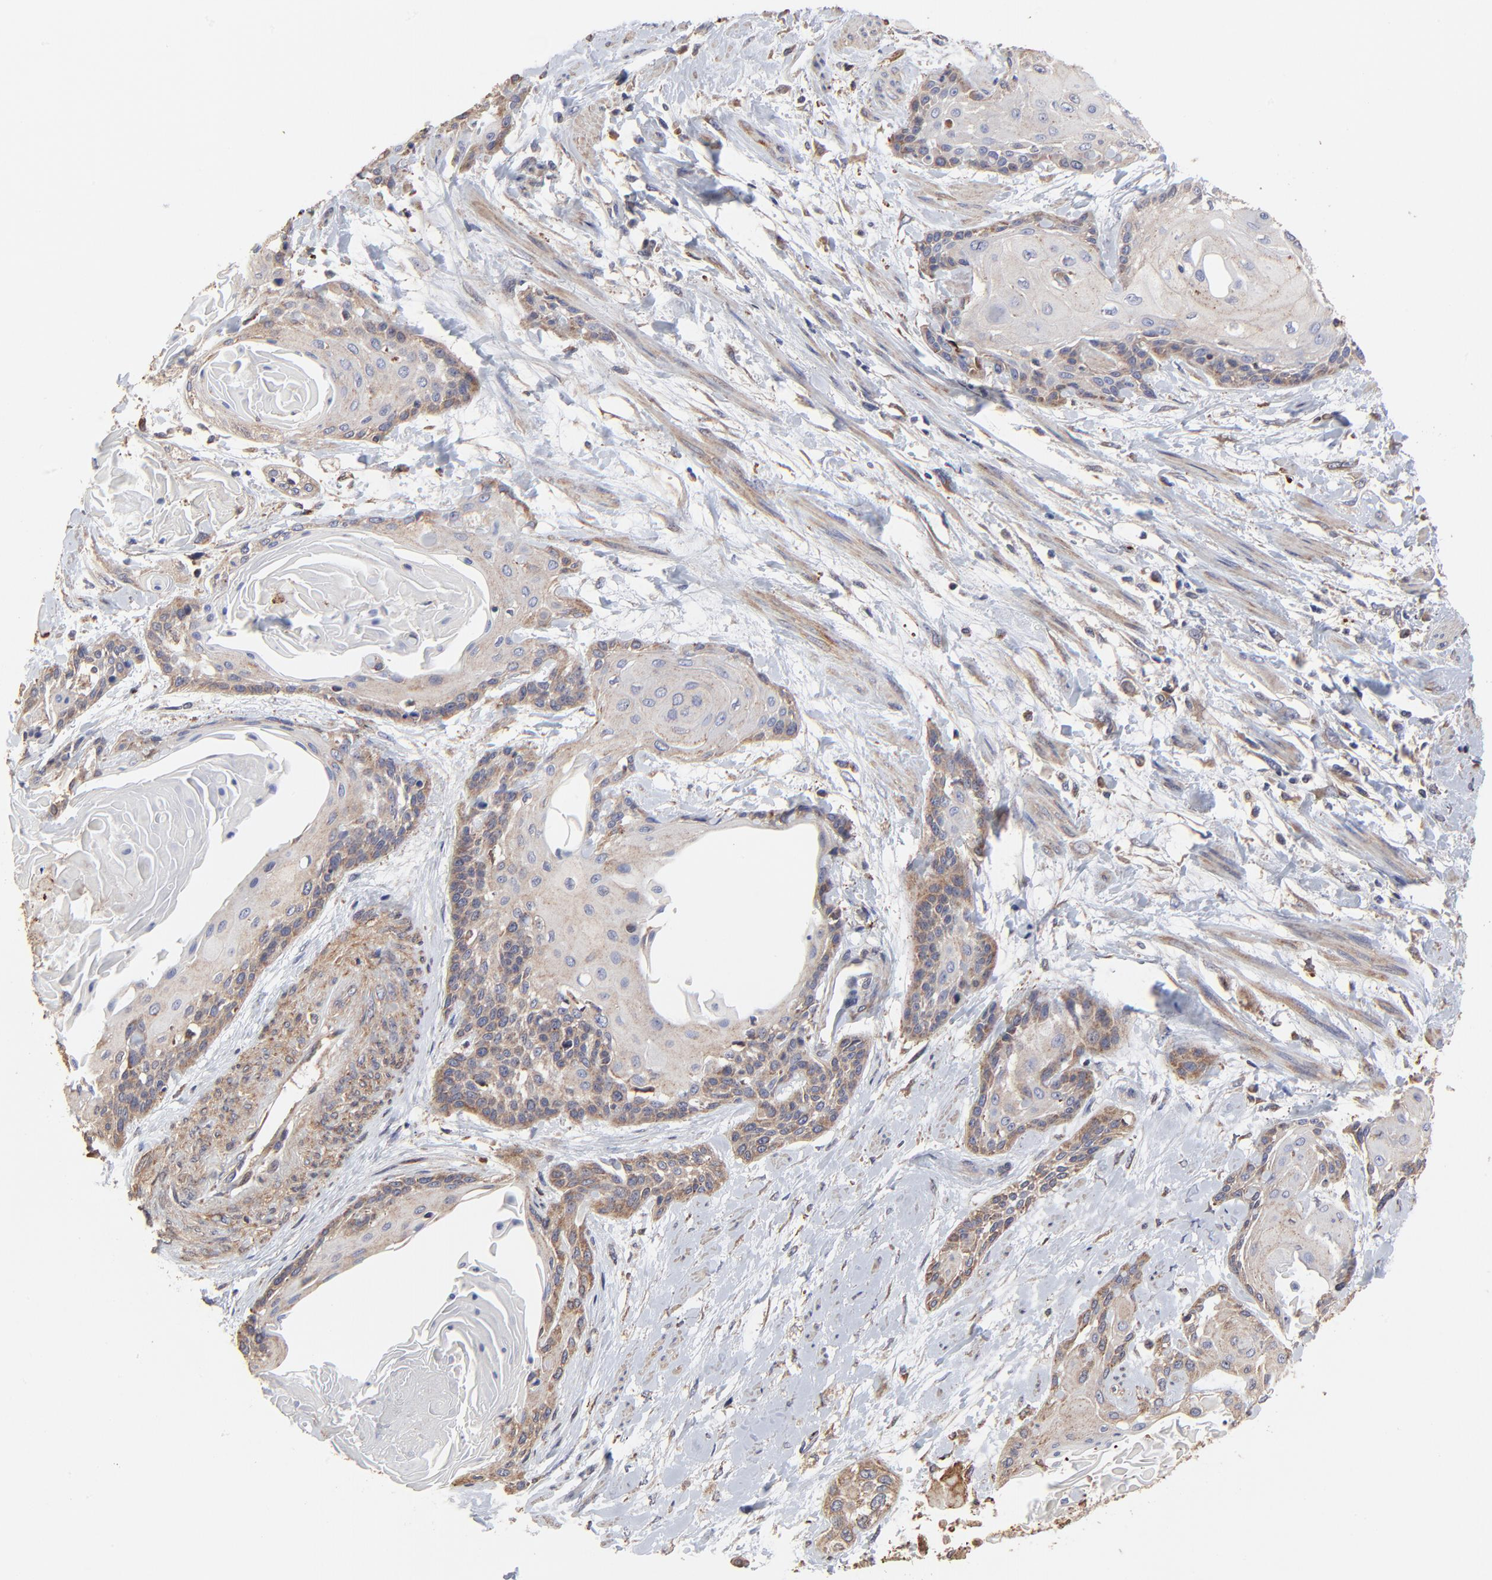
{"staining": {"intensity": "moderate", "quantity": "25%-75%", "location": "cytoplasmic/membranous"}, "tissue": "cervical cancer", "cell_type": "Tumor cells", "image_type": "cancer", "snomed": [{"axis": "morphology", "description": "Squamous cell carcinoma, NOS"}, {"axis": "topography", "description": "Cervix"}], "caption": "Cervical squamous cell carcinoma tissue displays moderate cytoplasmic/membranous positivity in approximately 25%-75% of tumor cells", "gene": "ELP2", "patient": {"sex": "female", "age": 57}}